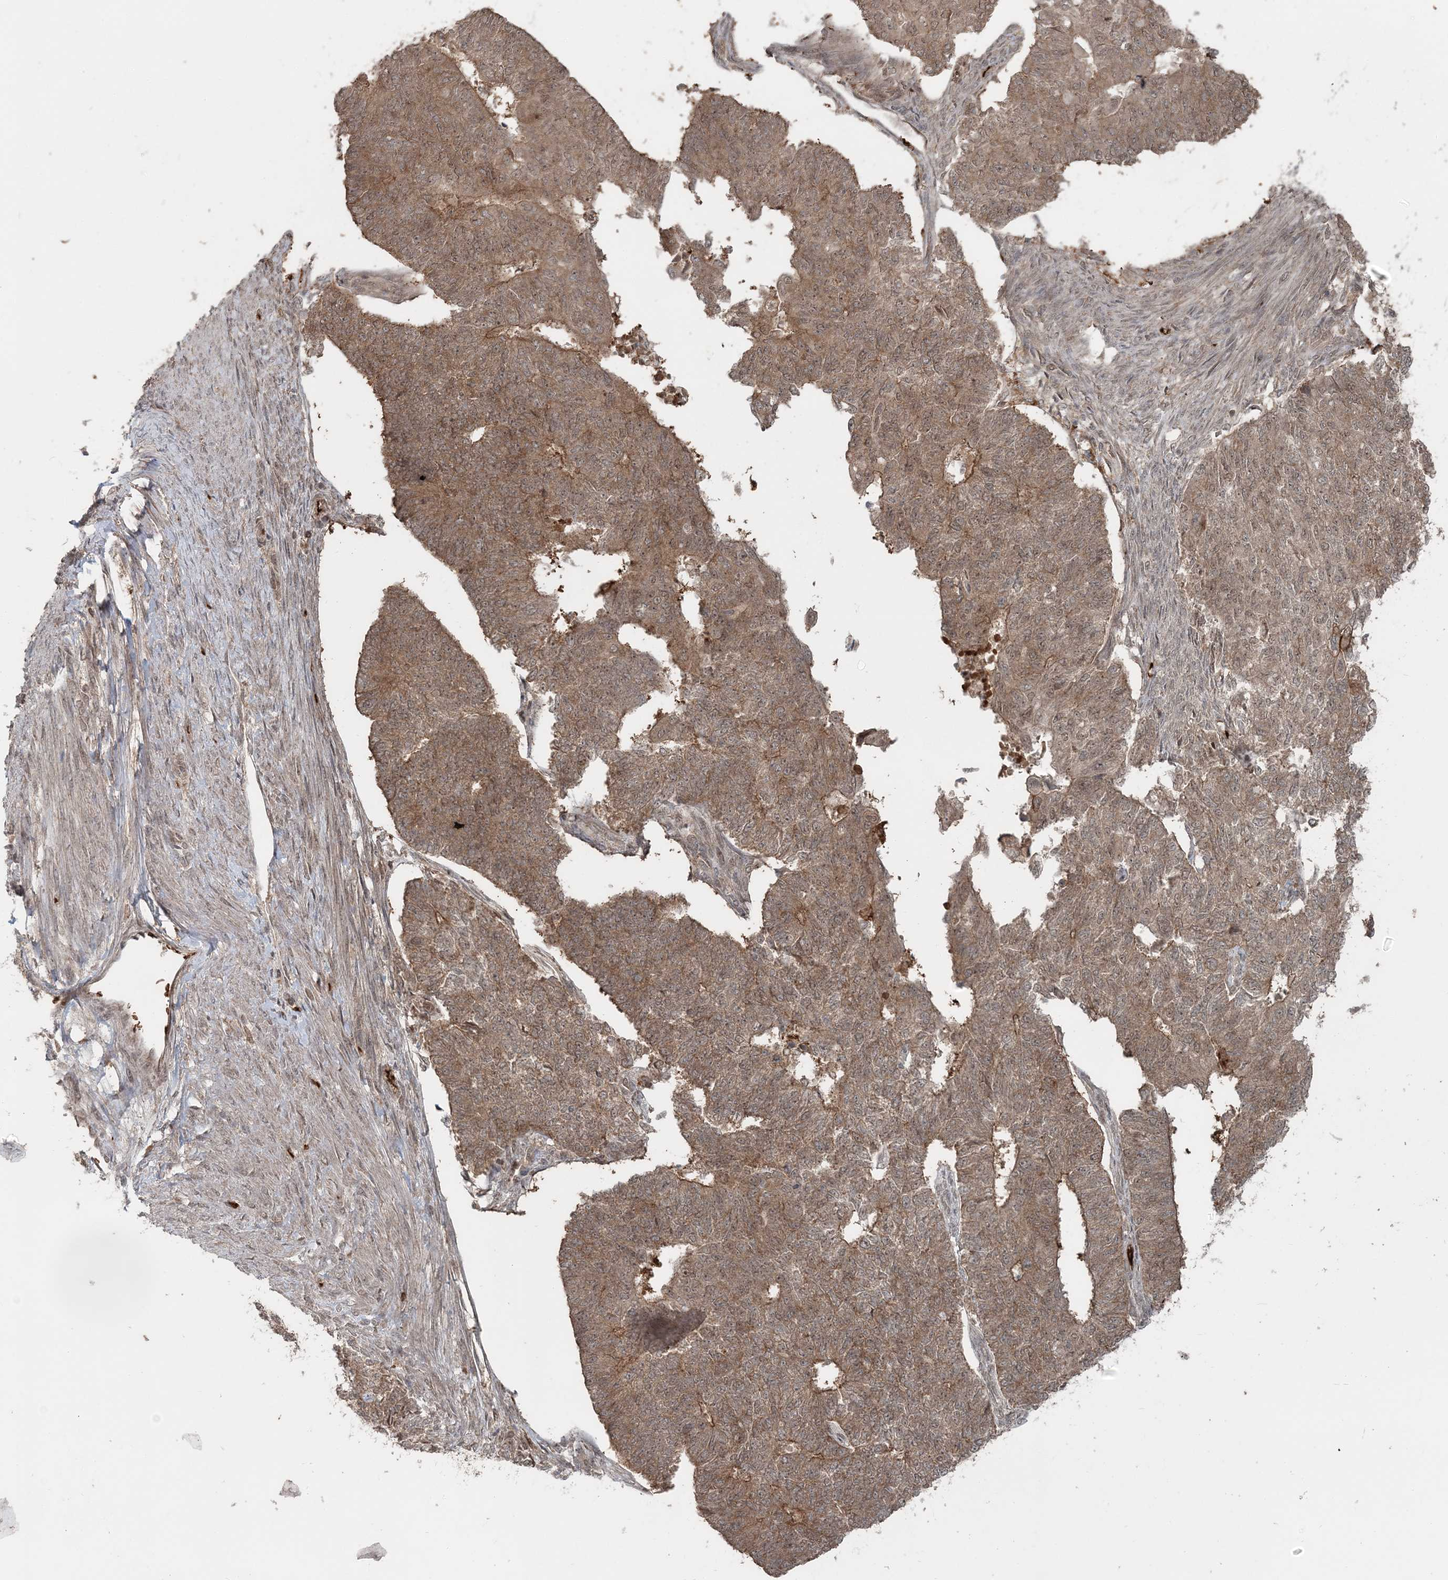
{"staining": {"intensity": "moderate", "quantity": ">75%", "location": "cytoplasmic/membranous,nuclear"}, "tissue": "endometrial cancer", "cell_type": "Tumor cells", "image_type": "cancer", "snomed": [{"axis": "morphology", "description": "Adenocarcinoma, NOS"}, {"axis": "topography", "description": "Endometrium"}], "caption": "A medium amount of moderate cytoplasmic/membranous and nuclear positivity is present in about >75% of tumor cells in endometrial adenocarcinoma tissue.", "gene": "FBXL17", "patient": {"sex": "female", "age": 32}}